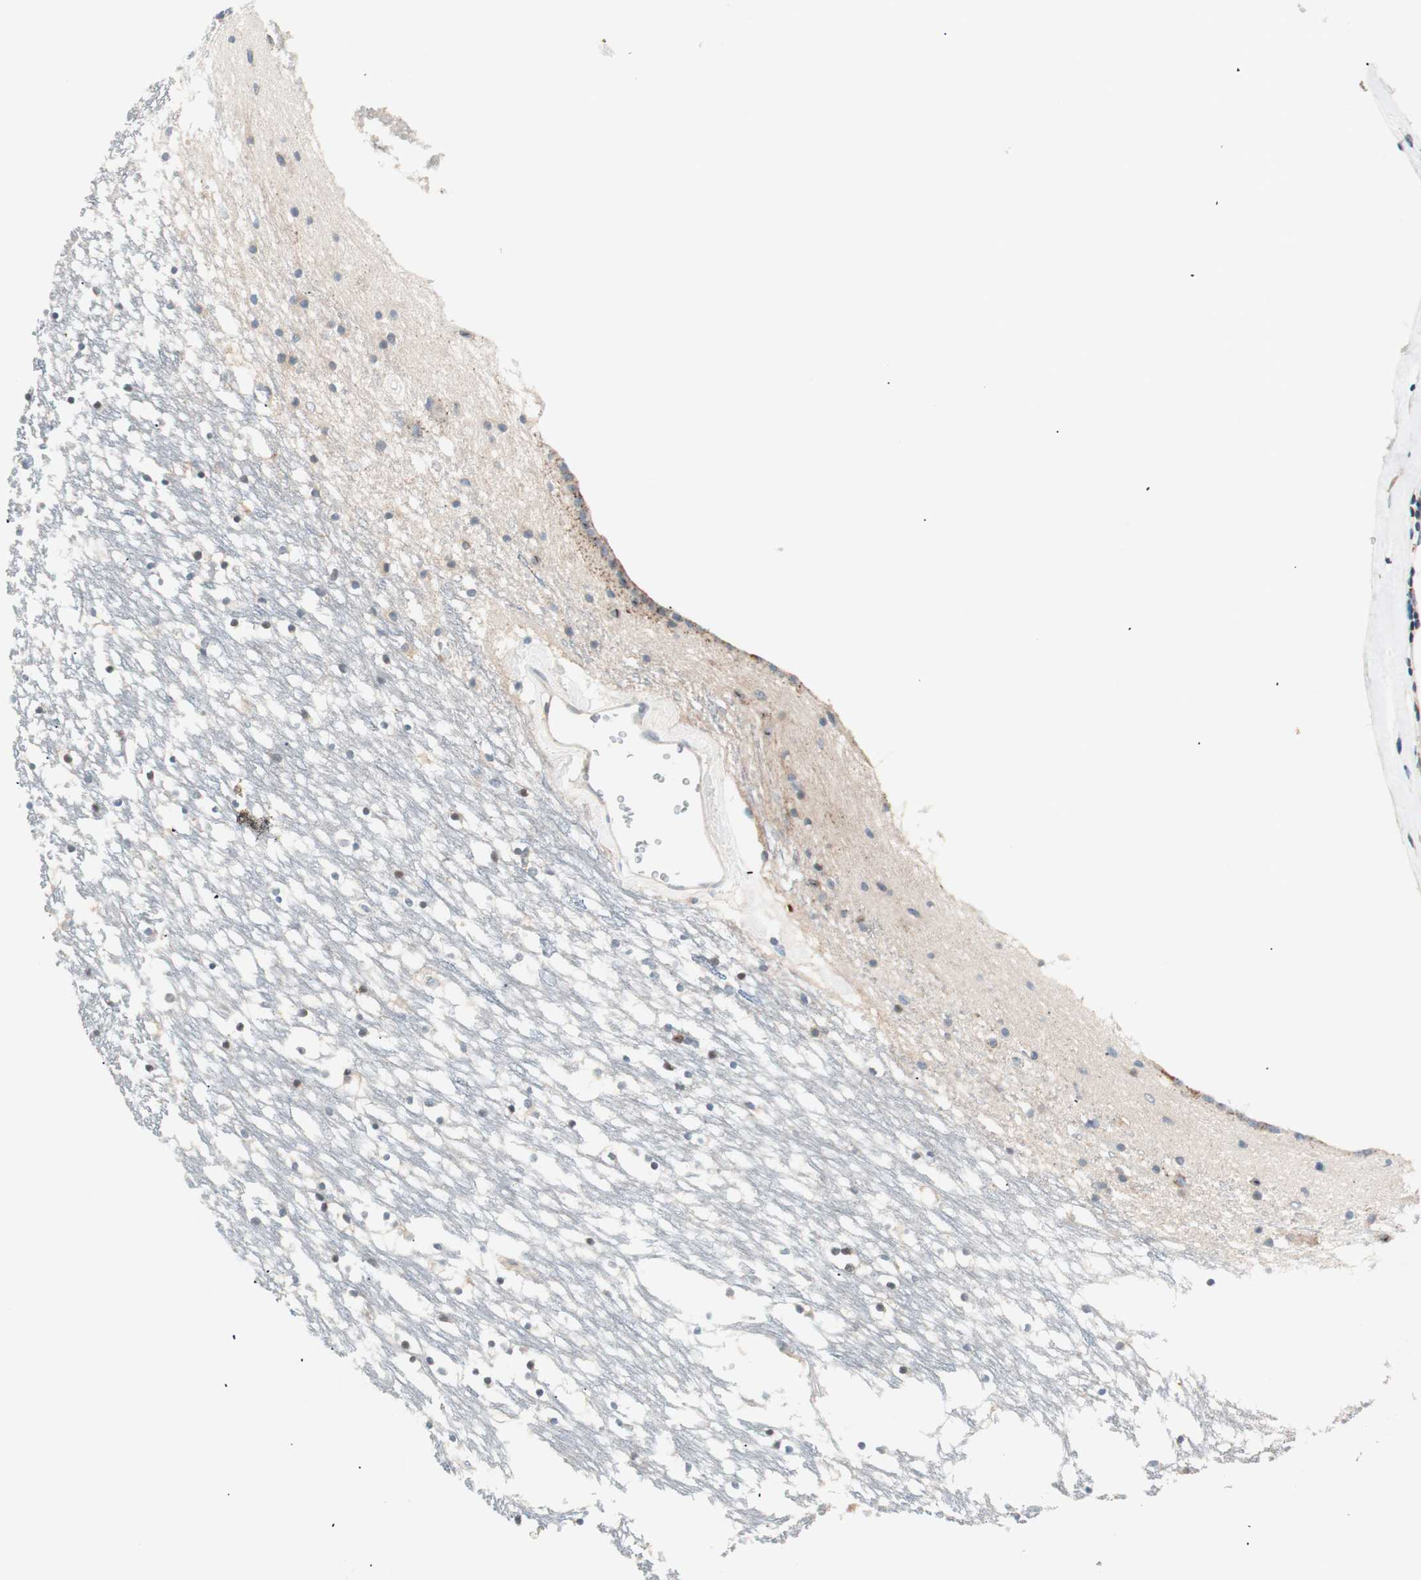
{"staining": {"intensity": "weak", "quantity": "<25%", "location": "cytoplasmic/membranous"}, "tissue": "caudate", "cell_type": "Glial cells", "image_type": "normal", "snomed": [{"axis": "morphology", "description": "Normal tissue, NOS"}, {"axis": "topography", "description": "Lateral ventricle wall"}], "caption": "This is an immunohistochemistry histopathology image of normal human caudate. There is no staining in glial cells.", "gene": "RAD54B", "patient": {"sex": "male", "age": 45}}